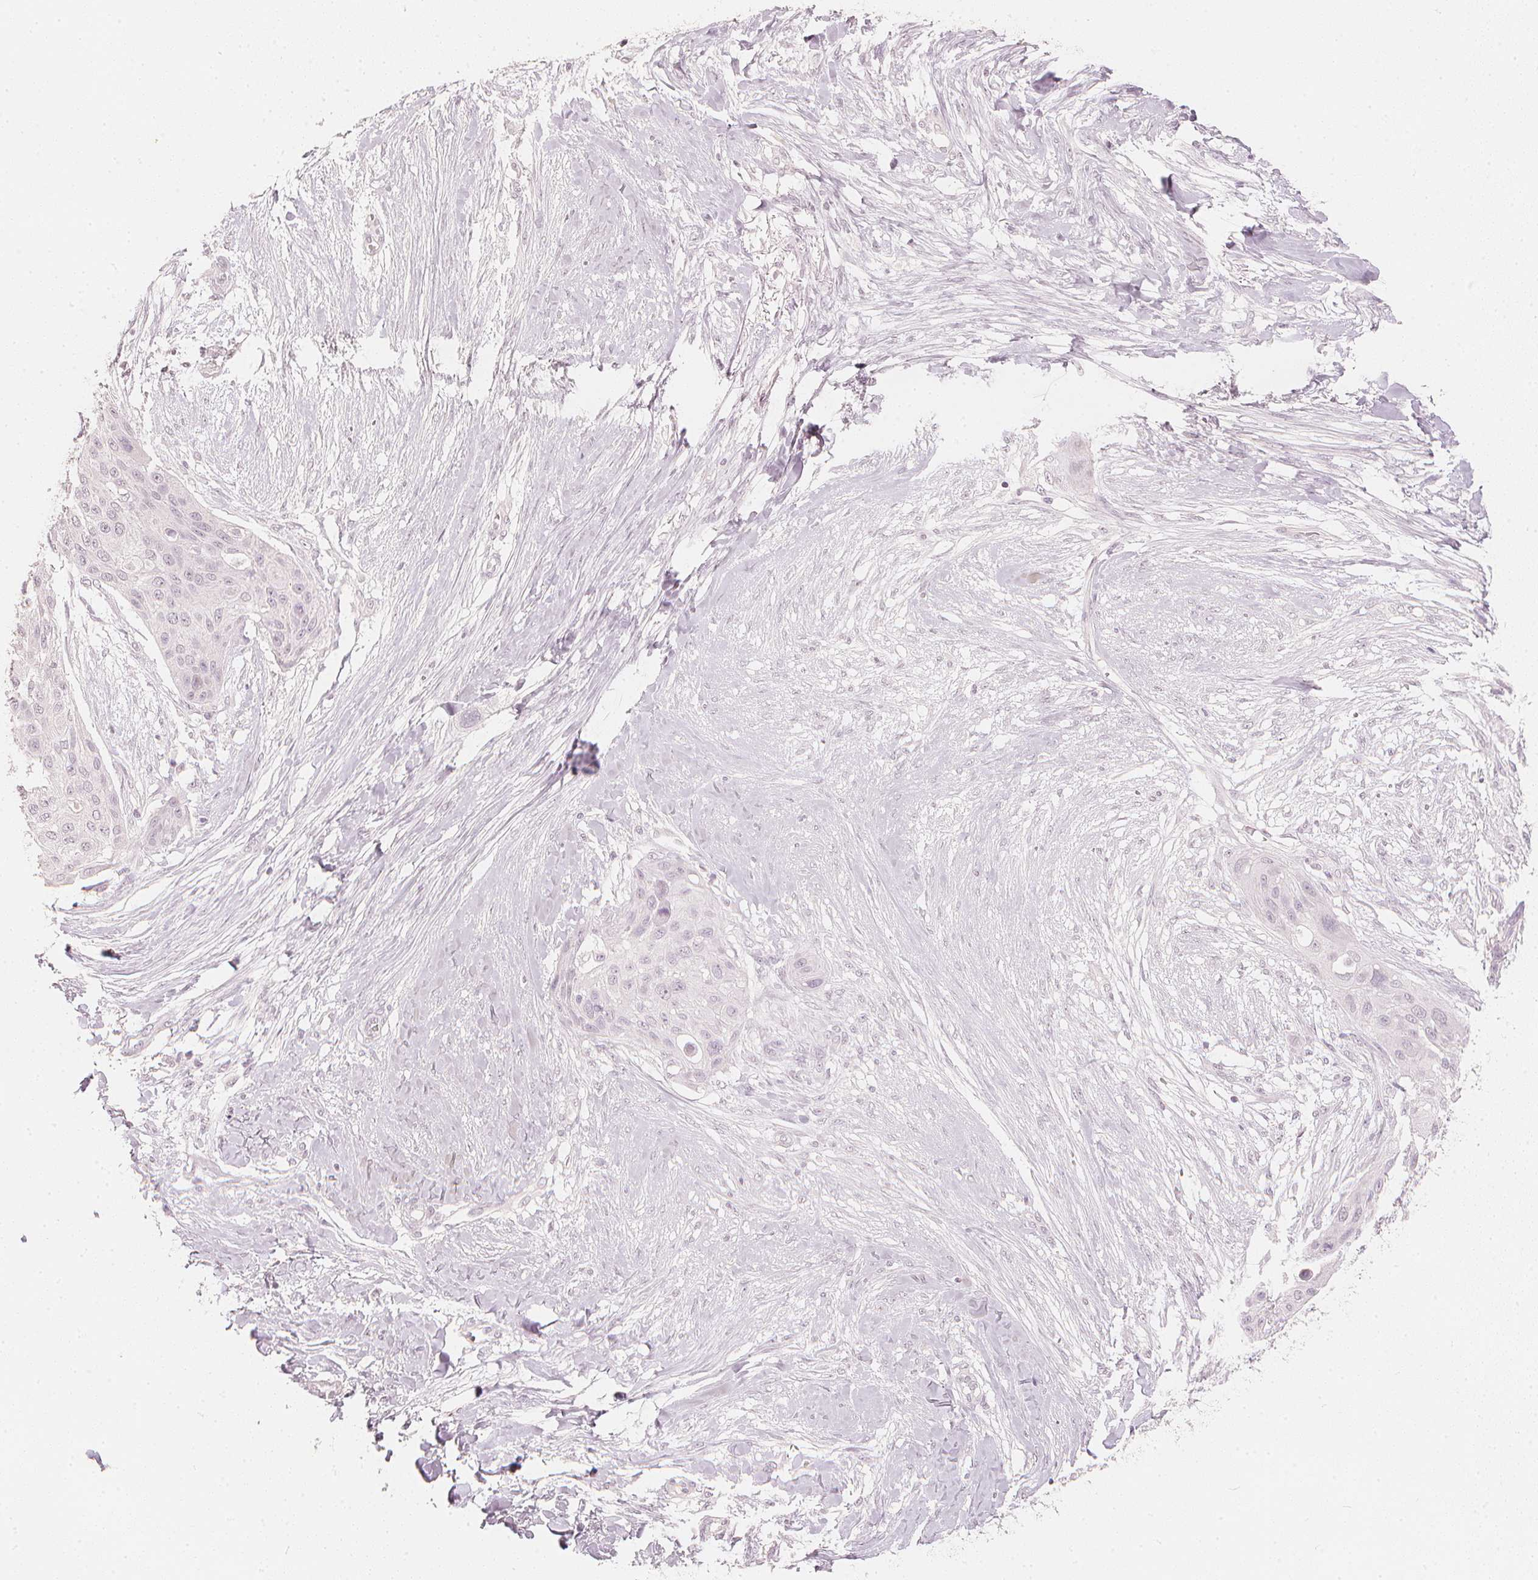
{"staining": {"intensity": "negative", "quantity": "none", "location": "none"}, "tissue": "skin cancer", "cell_type": "Tumor cells", "image_type": "cancer", "snomed": [{"axis": "morphology", "description": "Squamous cell carcinoma, NOS"}, {"axis": "topography", "description": "Skin"}], "caption": "The photomicrograph displays no significant positivity in tumor cells of skin squamous cell carcinoma.", "gene": "CALB1", "patient": {"sex": "female", "age": 87}}